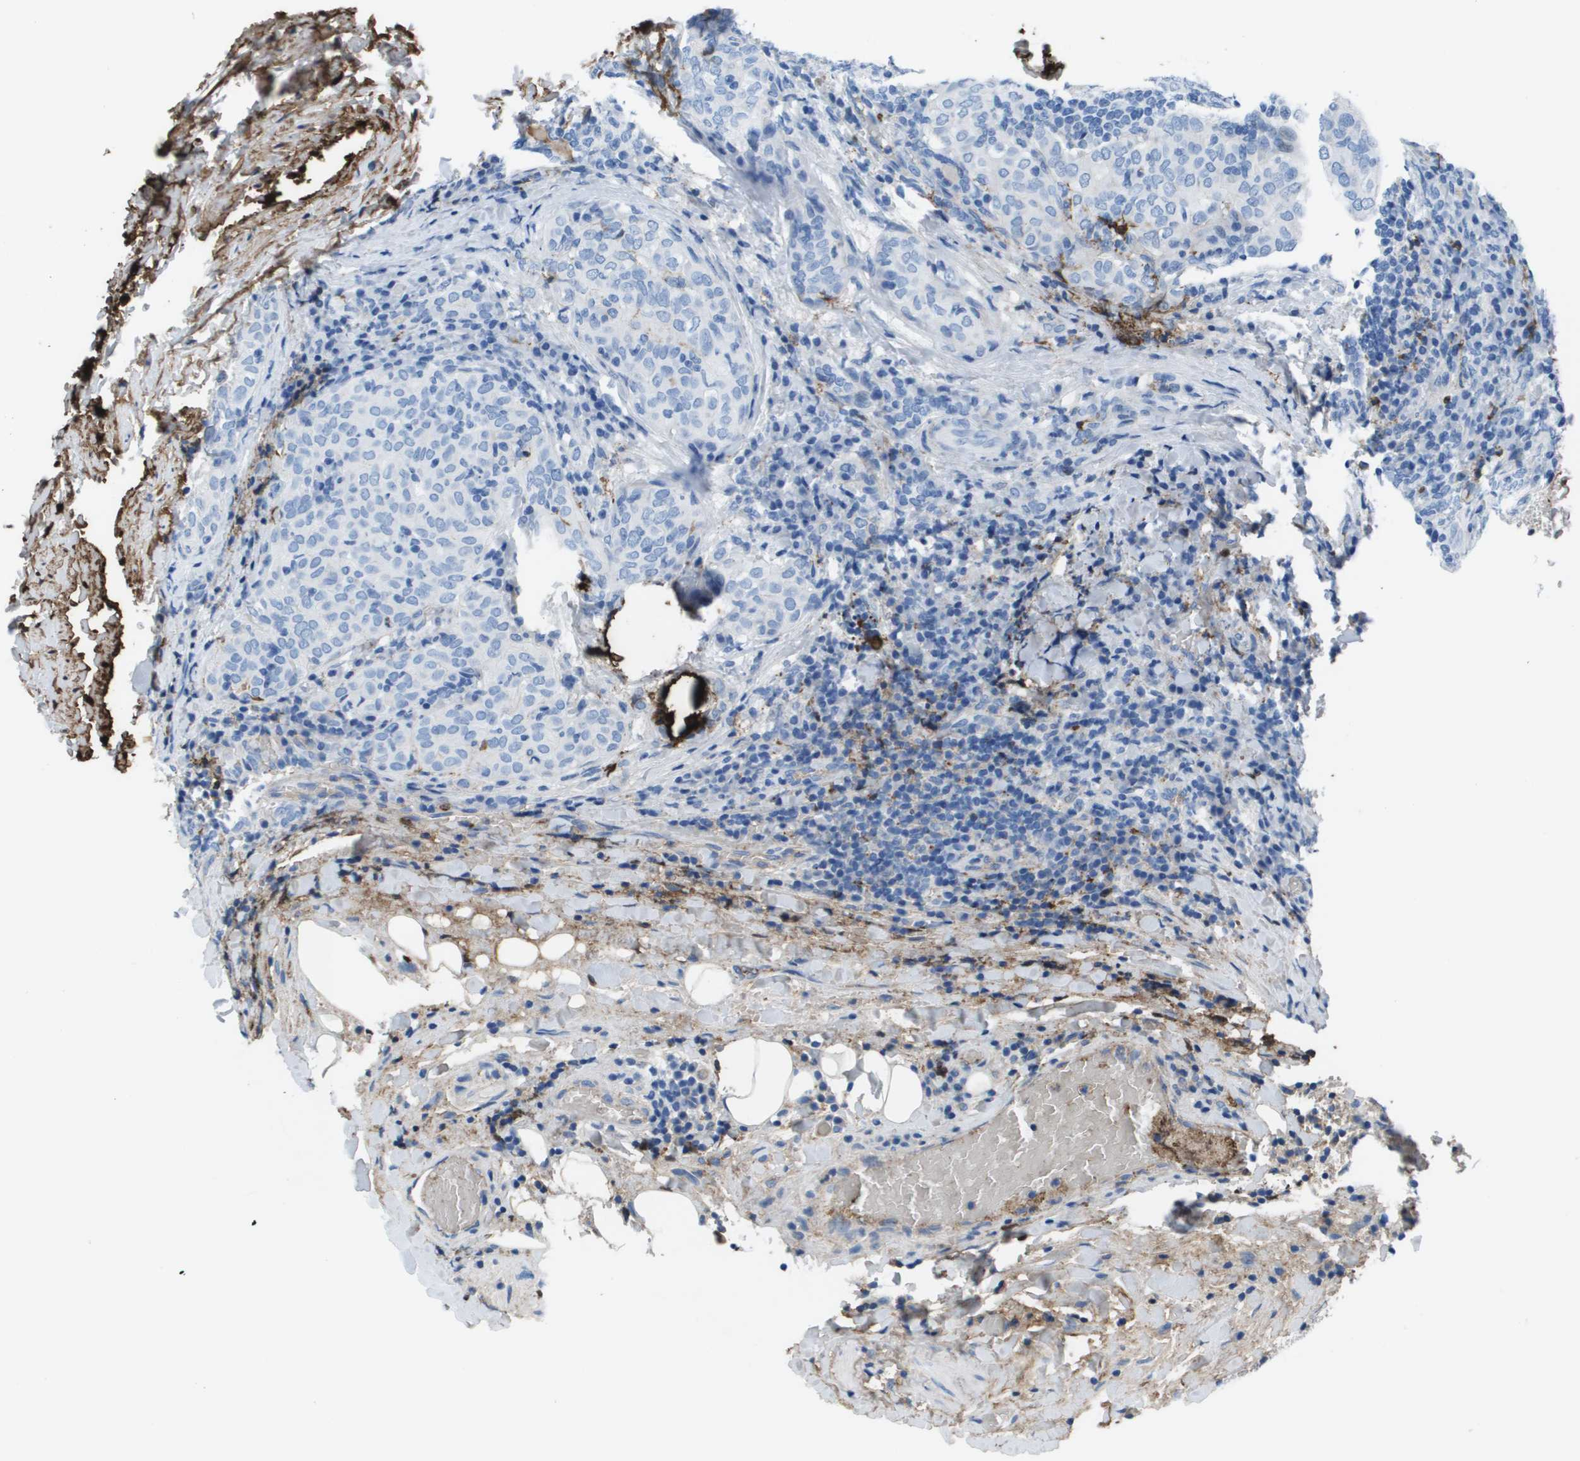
{"staining": {"intensity": "negative", "quantity": "none", "location": "none"}, "tissue": "thyroid cancer", "cell_type": "Tumor cells", "image_type": "cancer", "snomed": [{"axis": "morphology", "description": "Normal tissue, NOS"}, {"axis": "morphology", "description": "Papillary adenocarcinoma, NOS"}, {"axis": "topography", "description": "Thyroid gland"}], "caption": "IHC photomicrograph of human thyroid papillary adenocarcinoma stained for a protein (brown), which shows no staining in tumor cells.", "gene": "VTN", "patient": {"sex": "female", "age": 30}}